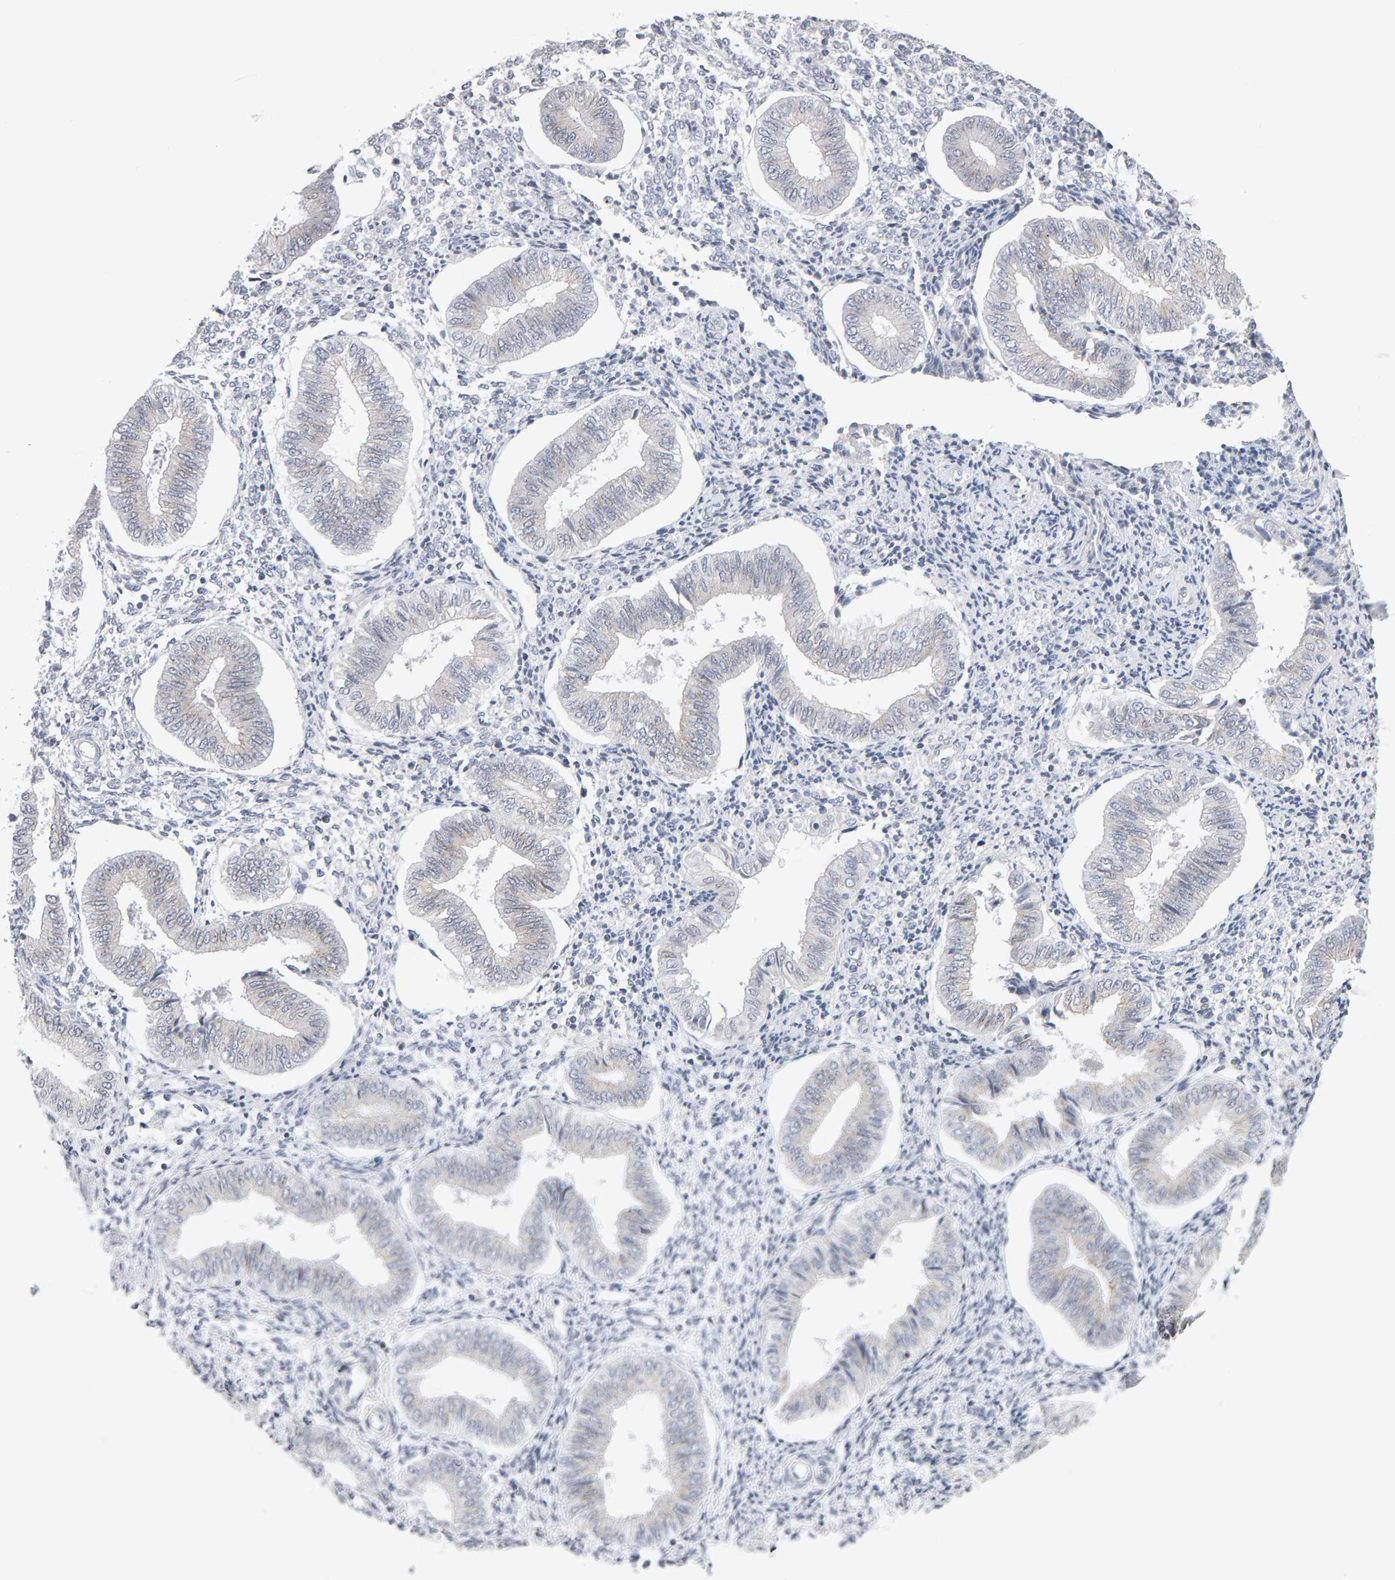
{"staining": {"intensity": "negative", "quantity": "none", "location": "none"}, "tissue": "endometrium", "cell_type": "Cells in endometrial stroma", "image_type": "normal", "snomed": [{"axis": "morphology", "description": "Normal tissue, NOS"}, {"axis": "topography", "description": "Endometrium"}], "caption": "IHC of normal endometrium reveals no positivity in cells in endometrial stroma. (DAB (3,3'-diaminobenzidine) IHC, high magnification).", "gene": "HNF4A", "patient": {"sex": "female", "age": 50}}